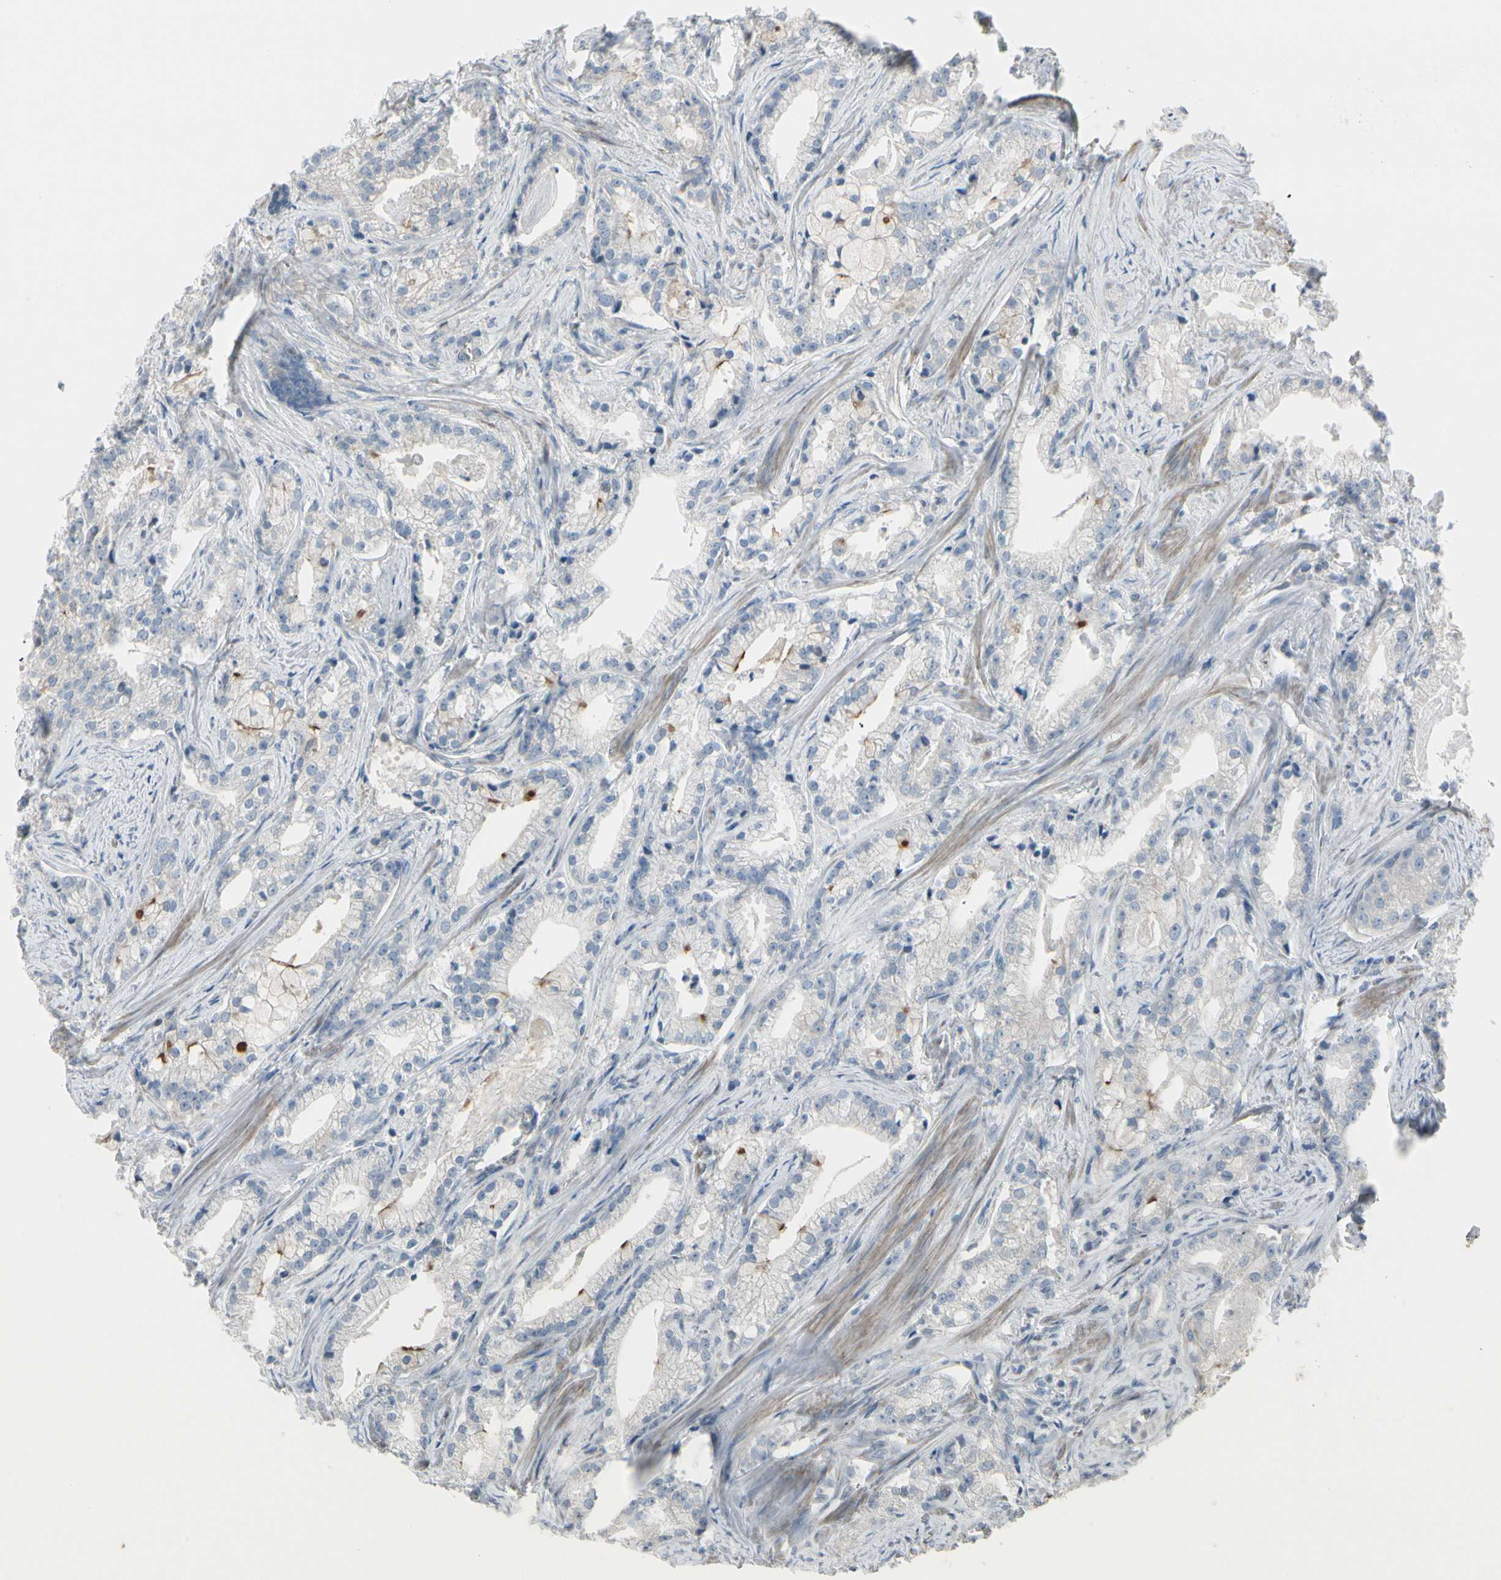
{"staining": {"intensity": "negative", "quantity": "none", "location": "none"}, "tissue": "prostate cancer", "cell_type": "Tumor cells", "image_type": "cancer", "snomed": [{"axis": "morphology", "description": "Adenocarcinoma, Low grade"}, {"axis": "topography", "description": "Prostate"}], "caption": "Human prostate cancer (low-grade adenocarcinoma) stained for a protein using immunohistochemistry demonstrates no expression in tumor cells.", "gene": "CYP2E1", "patient": {"sex": "male", "age": 59}}